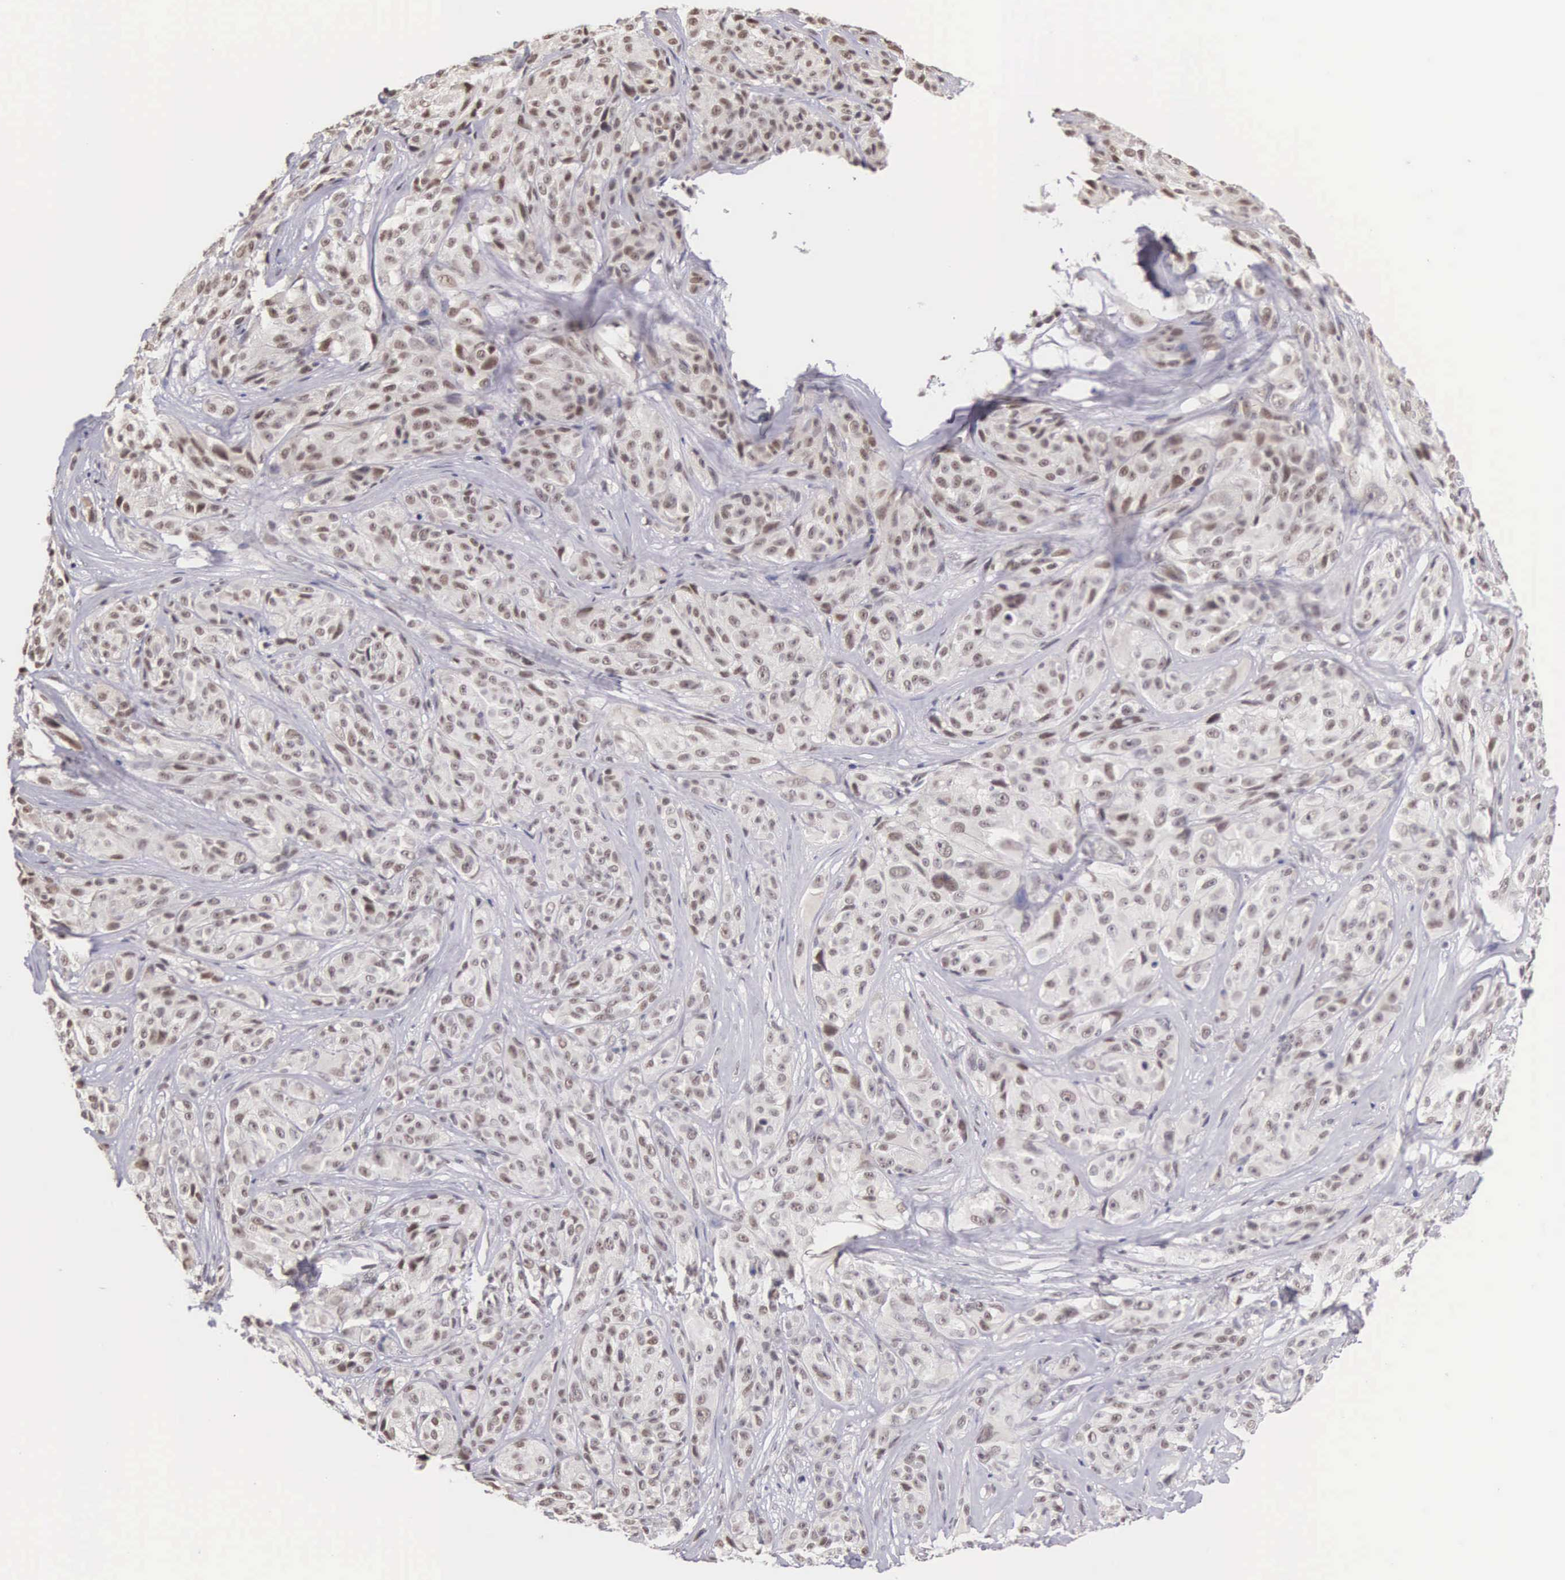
{"staining": {"intensity": "weak", "quantity": "<25%", "location": "cytoplasmic/membranous,nuclear"}, "tissue": "melanoma", "cell_type": "Tumor cells", "image_type": "cancer", "snomed": [{"axis": "morphology", "description": "Malignant melanoma, NOS"}, {"axis": "topography", "description": "Skin"}], "caption": "Immunohistochemical staining of melanoma exhibits no significant positivity in tumor cells. (Immunohistochemistry (ihc), brightfield microscopy, high magnification).", "gene": "HMGXB4", "patient": {"sex": "male", "age": 56}}